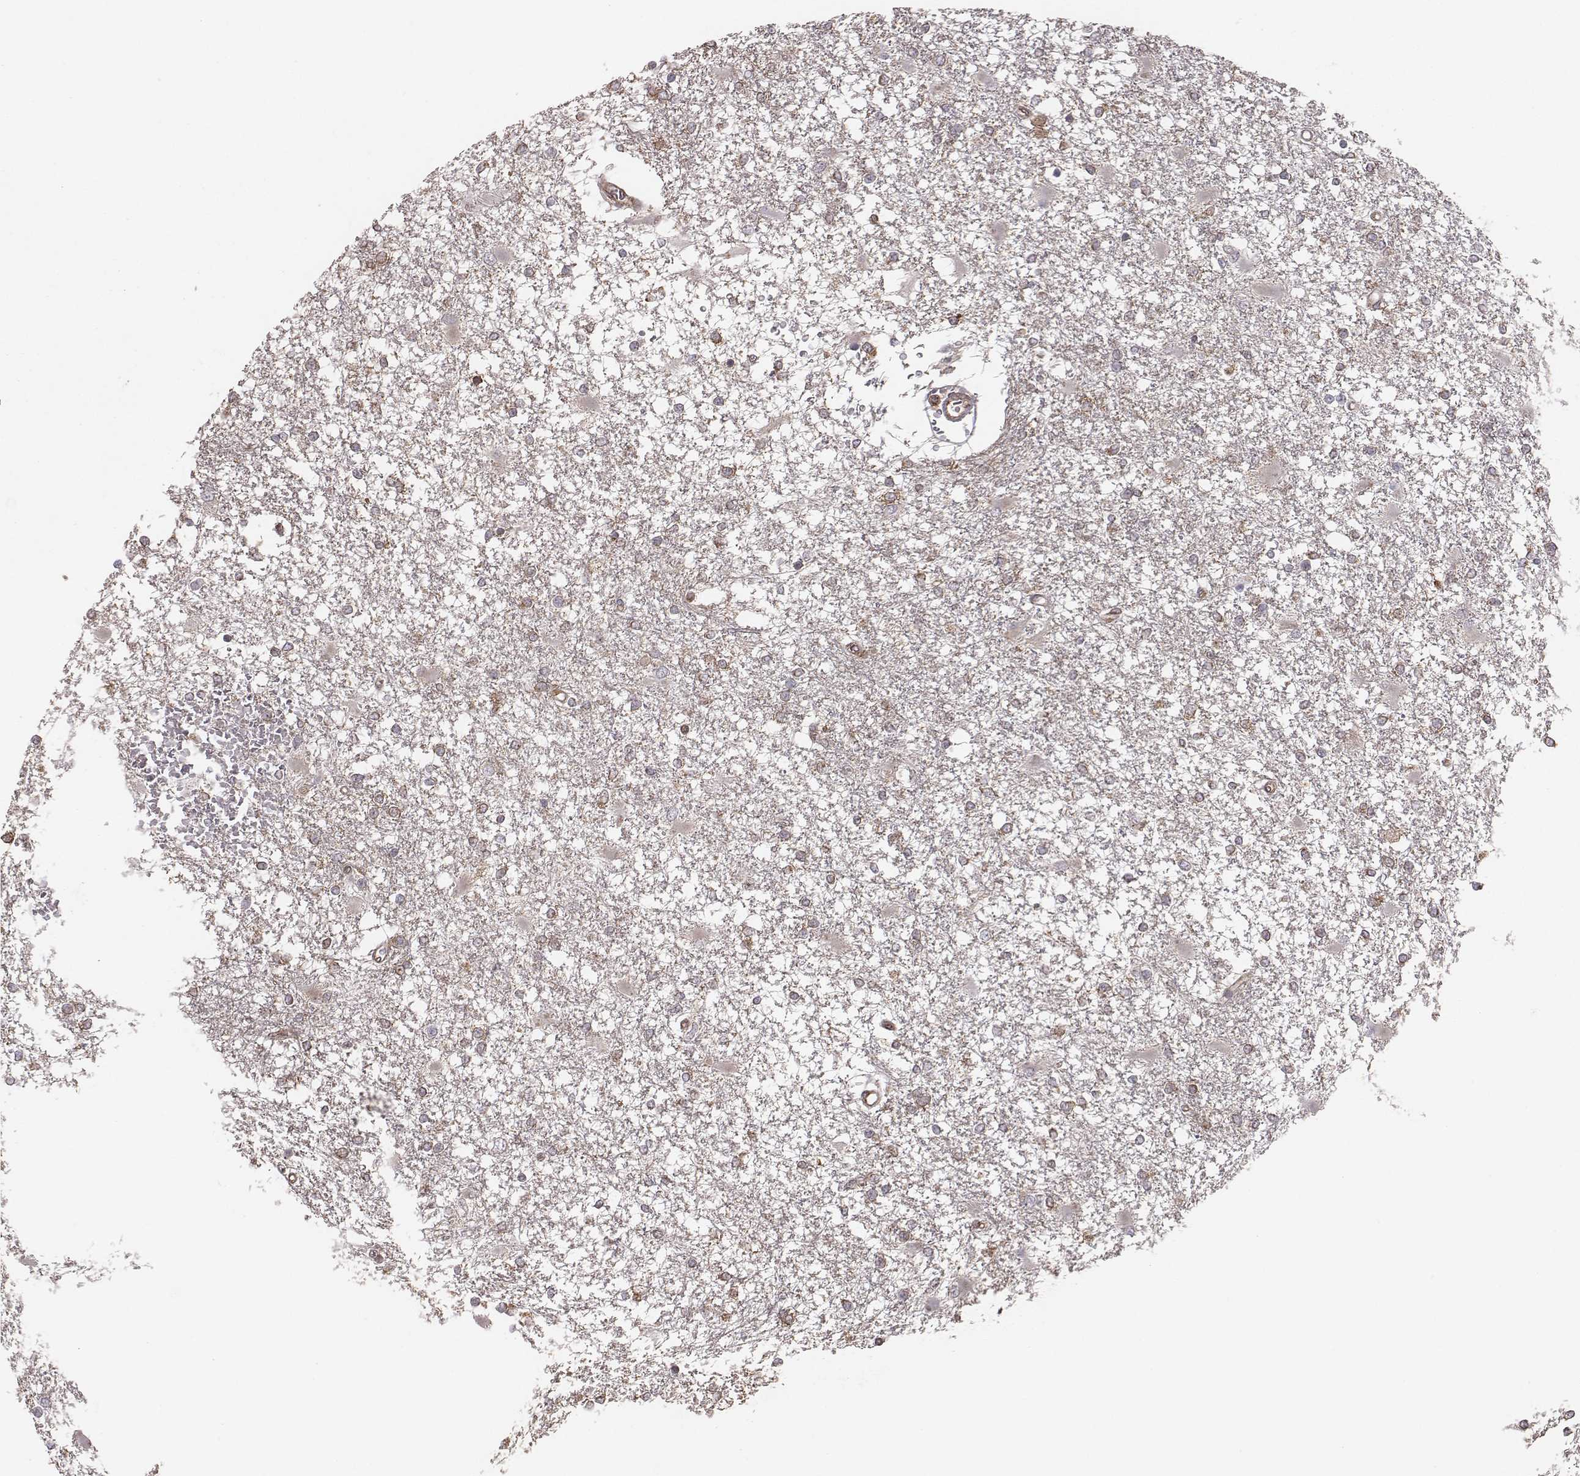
{"staining": {"intensity": "weak", "quantity": "25%-75%", "location": "cytoplasmic/membranous"}, "tissue": "glioma", "cell_type": "Tumor cells", "image_type": "cancer", "snomed": [{"axis": "morphology", "description": "Glioma, malignant, High grade"}, {"axis": "topography", "description": "Cerebral cortex"}], "caption": "The micrograph demonstrates a brown stain indicating the presence of a protein in the cytoplasmic/membranous of tumor cells in malignant glioma (high-grade).", "gene": "TXLNA", "patient": {"sex": "male", "age": 79}}